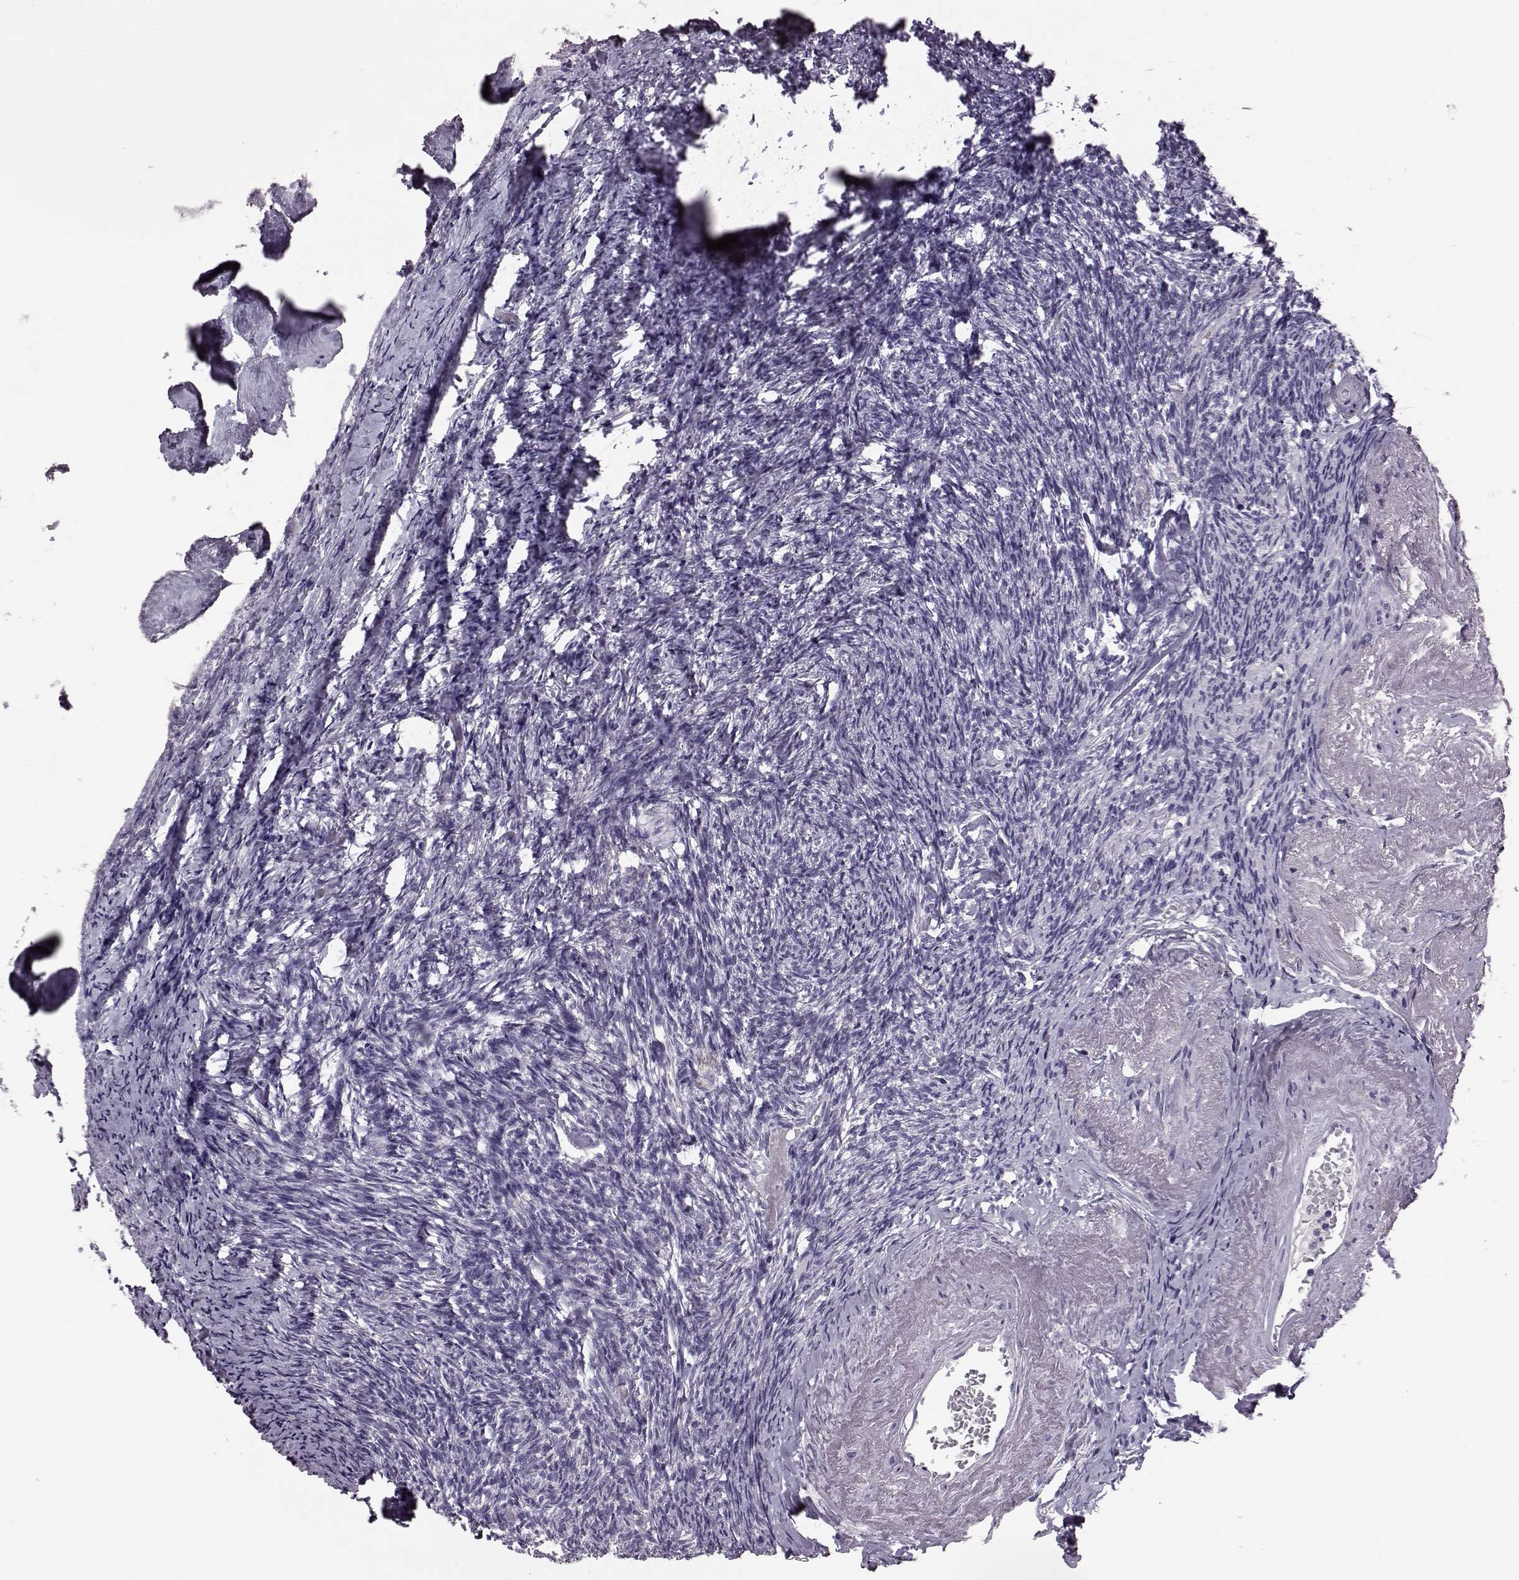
{"staining": {"intensity": "strong", "quantity": "<25%", "location": "cytoplasmic/membranous"}, "tissue": "ovary", "cell_type": "Follicle cells", "image_type": "normal", "snomed": [{"axis": "morphology", "description": "Normal tissue, NOS"}, {"axis": "topography", "description": "Ovary"}], "caption": "IHC staining of unremarkable ovary, which shows medium levels of strong cytoplasmic/membranous positivity in approximately <25% of follicle cells indicating strong cytoplasmic/membranous protein expression. The staining was performed using DAB (3,3'-diaminobenzidine) (brown) for protein detection and nuclei were counterstained in hematoxylin (blue).", "gene": "RIMS2", "patient": {"sex": "female", "age": 72}}